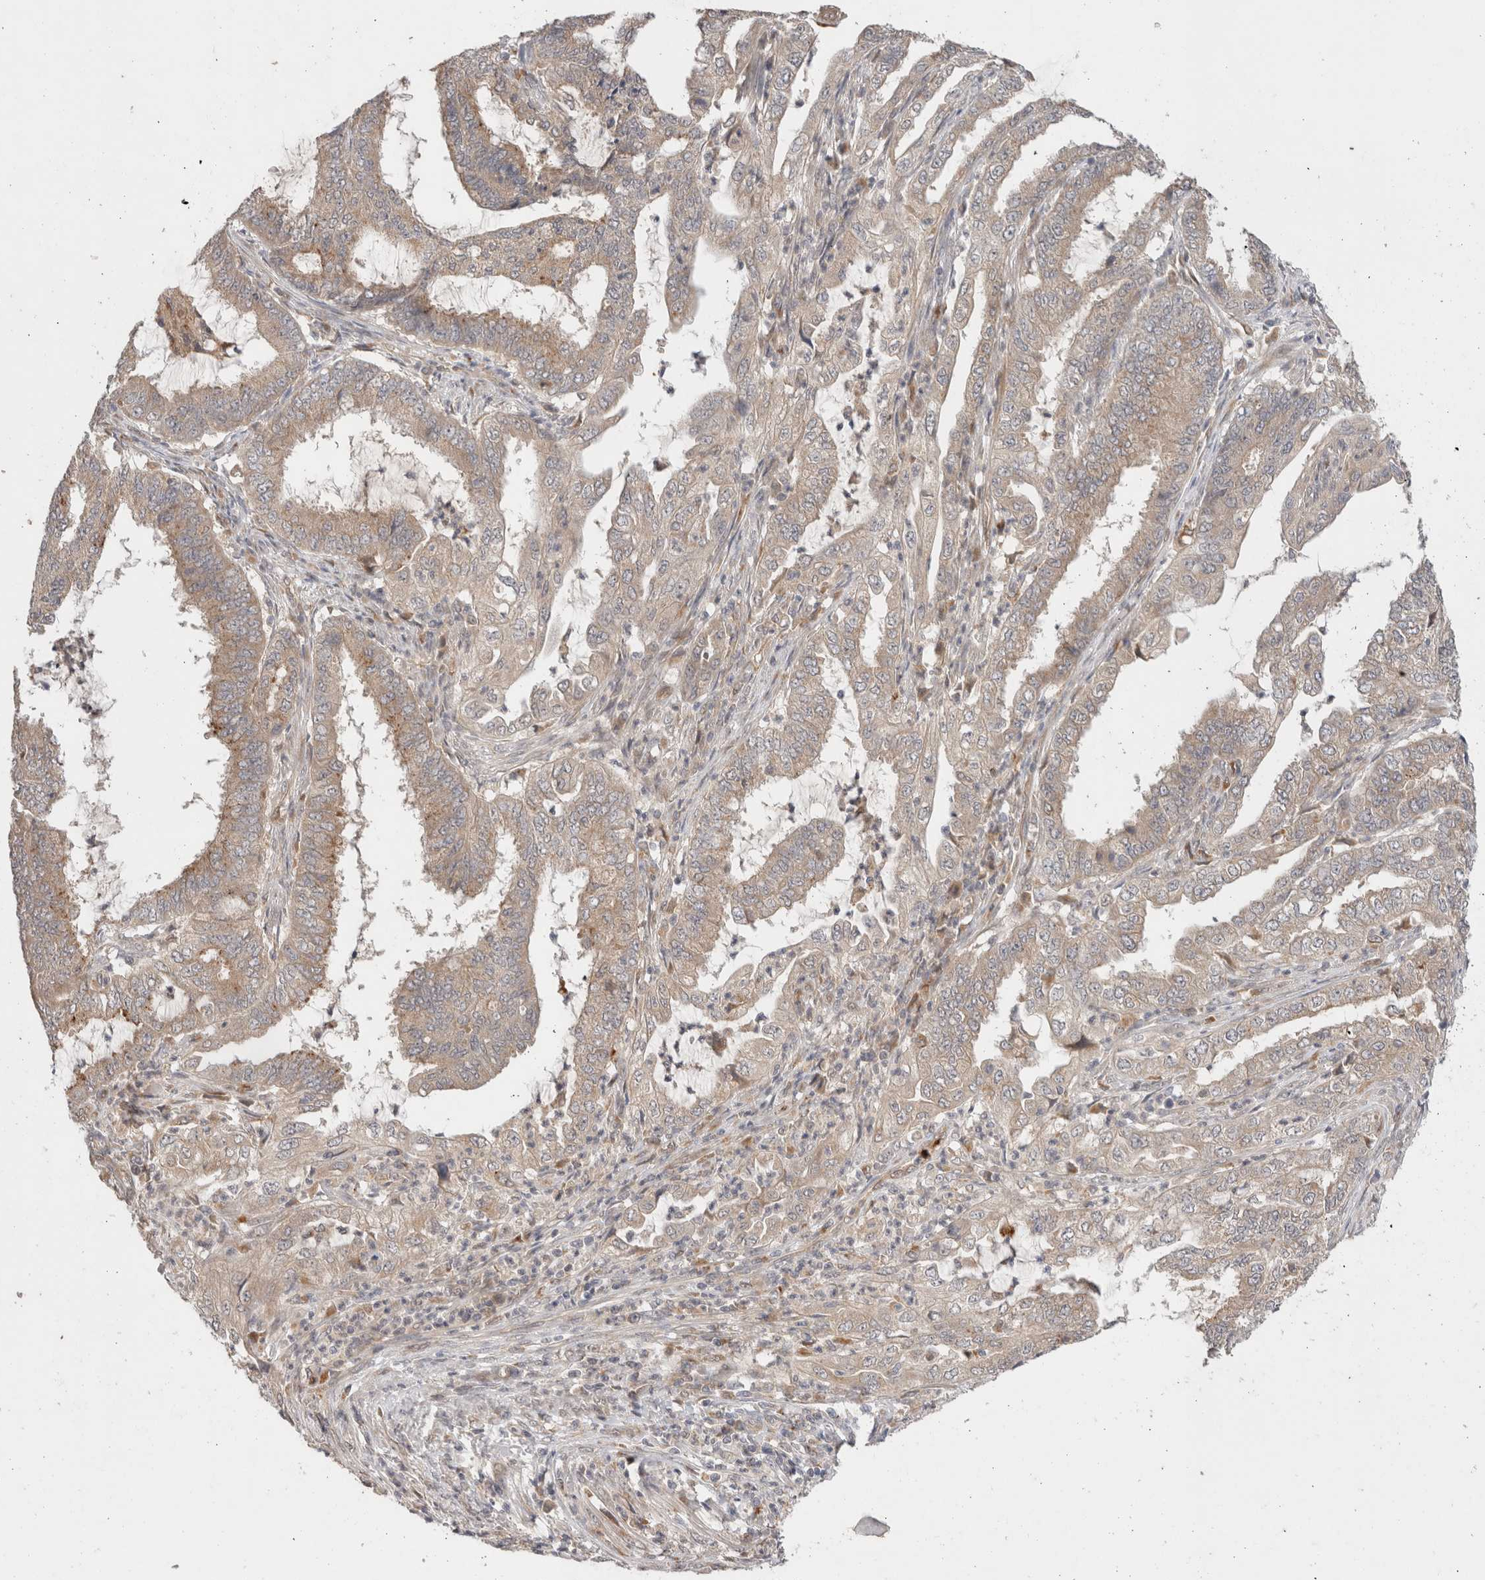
{"staining": {"intensity": "weak", "quantity": "25%-75%", "location": "cytoplasmic/membranous"}, "tissue": "endometrial cancer", "cell_type": "Tumor cells", "image_type": "cancer", "snomed": [{"axis": "morphology", "description": "Adenocarcinoma, NOS"}, {"axis": "topography", "description": "Endometrium"}], "caption": "IHC micrograph of neoplastic tissue: endometrial cancer (adenocarcinoma) stained using IHC demonstrates low levels of weak protein expression localized specifically in the cytoplasmic/membranous of tumor cells, appearing as a cytoplasmic/membranous brown color.", "gene": "SGK1", "patient": {"sex": "female", "age": 51}}